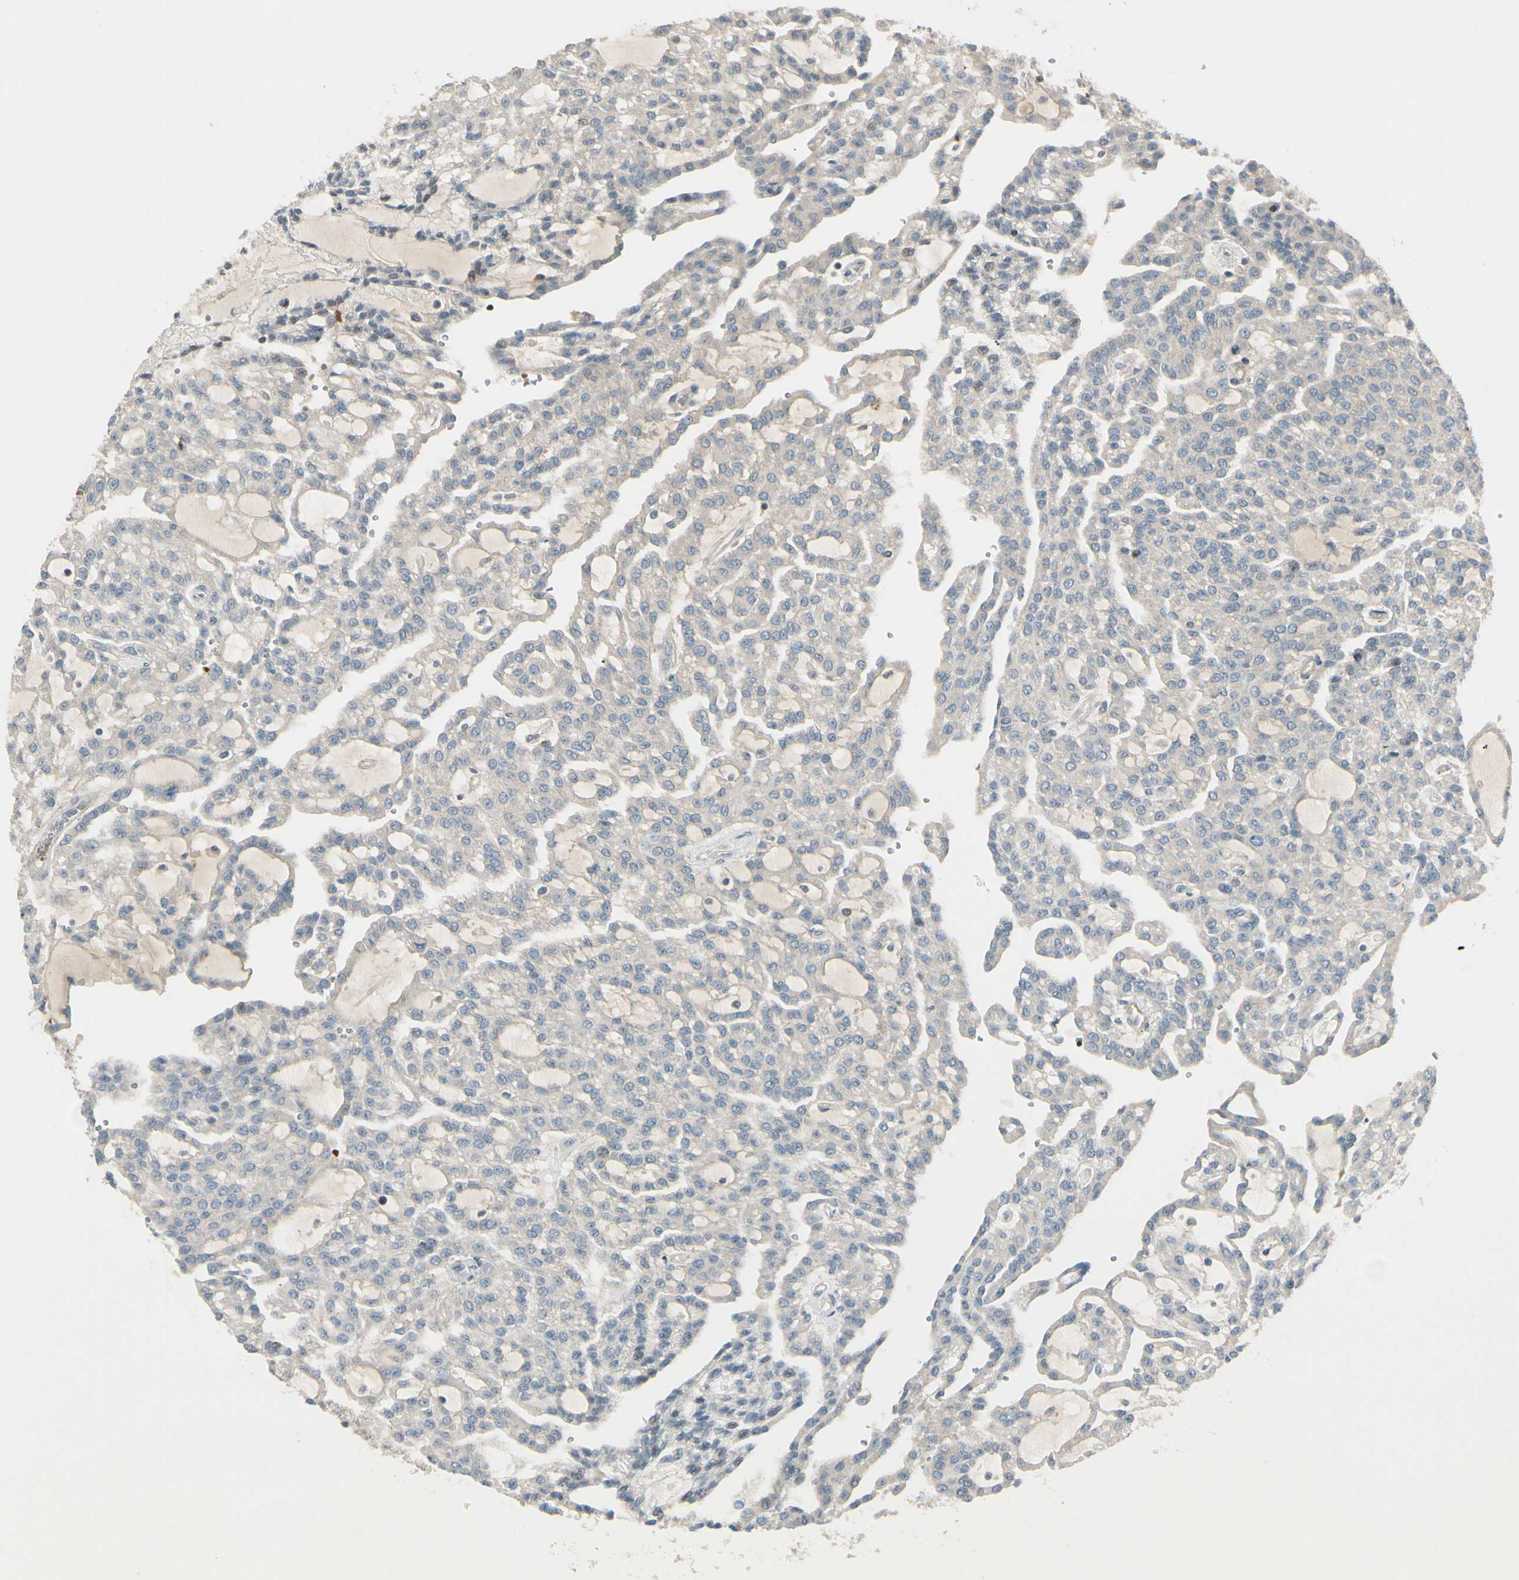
{"staining": {"intensity": "negative", "quantity": "none", "location": "none"}, "tissue": "renal cancer", "cell_type": "Tumor cells", "image_type": "cancer", "snomed": [{"axis": "morphology", "description": "Adenocarcinoma, NOS"}, {"axis": "topography", "description": "Kidney"}], "caption": "Renal cancer (adenocarcinoma) stained for a protein using immunohistochemistry exhibits no positivity tumor cells.", "gene": "PPP3CB", "patient": {"sex": "male", "age": 63}}